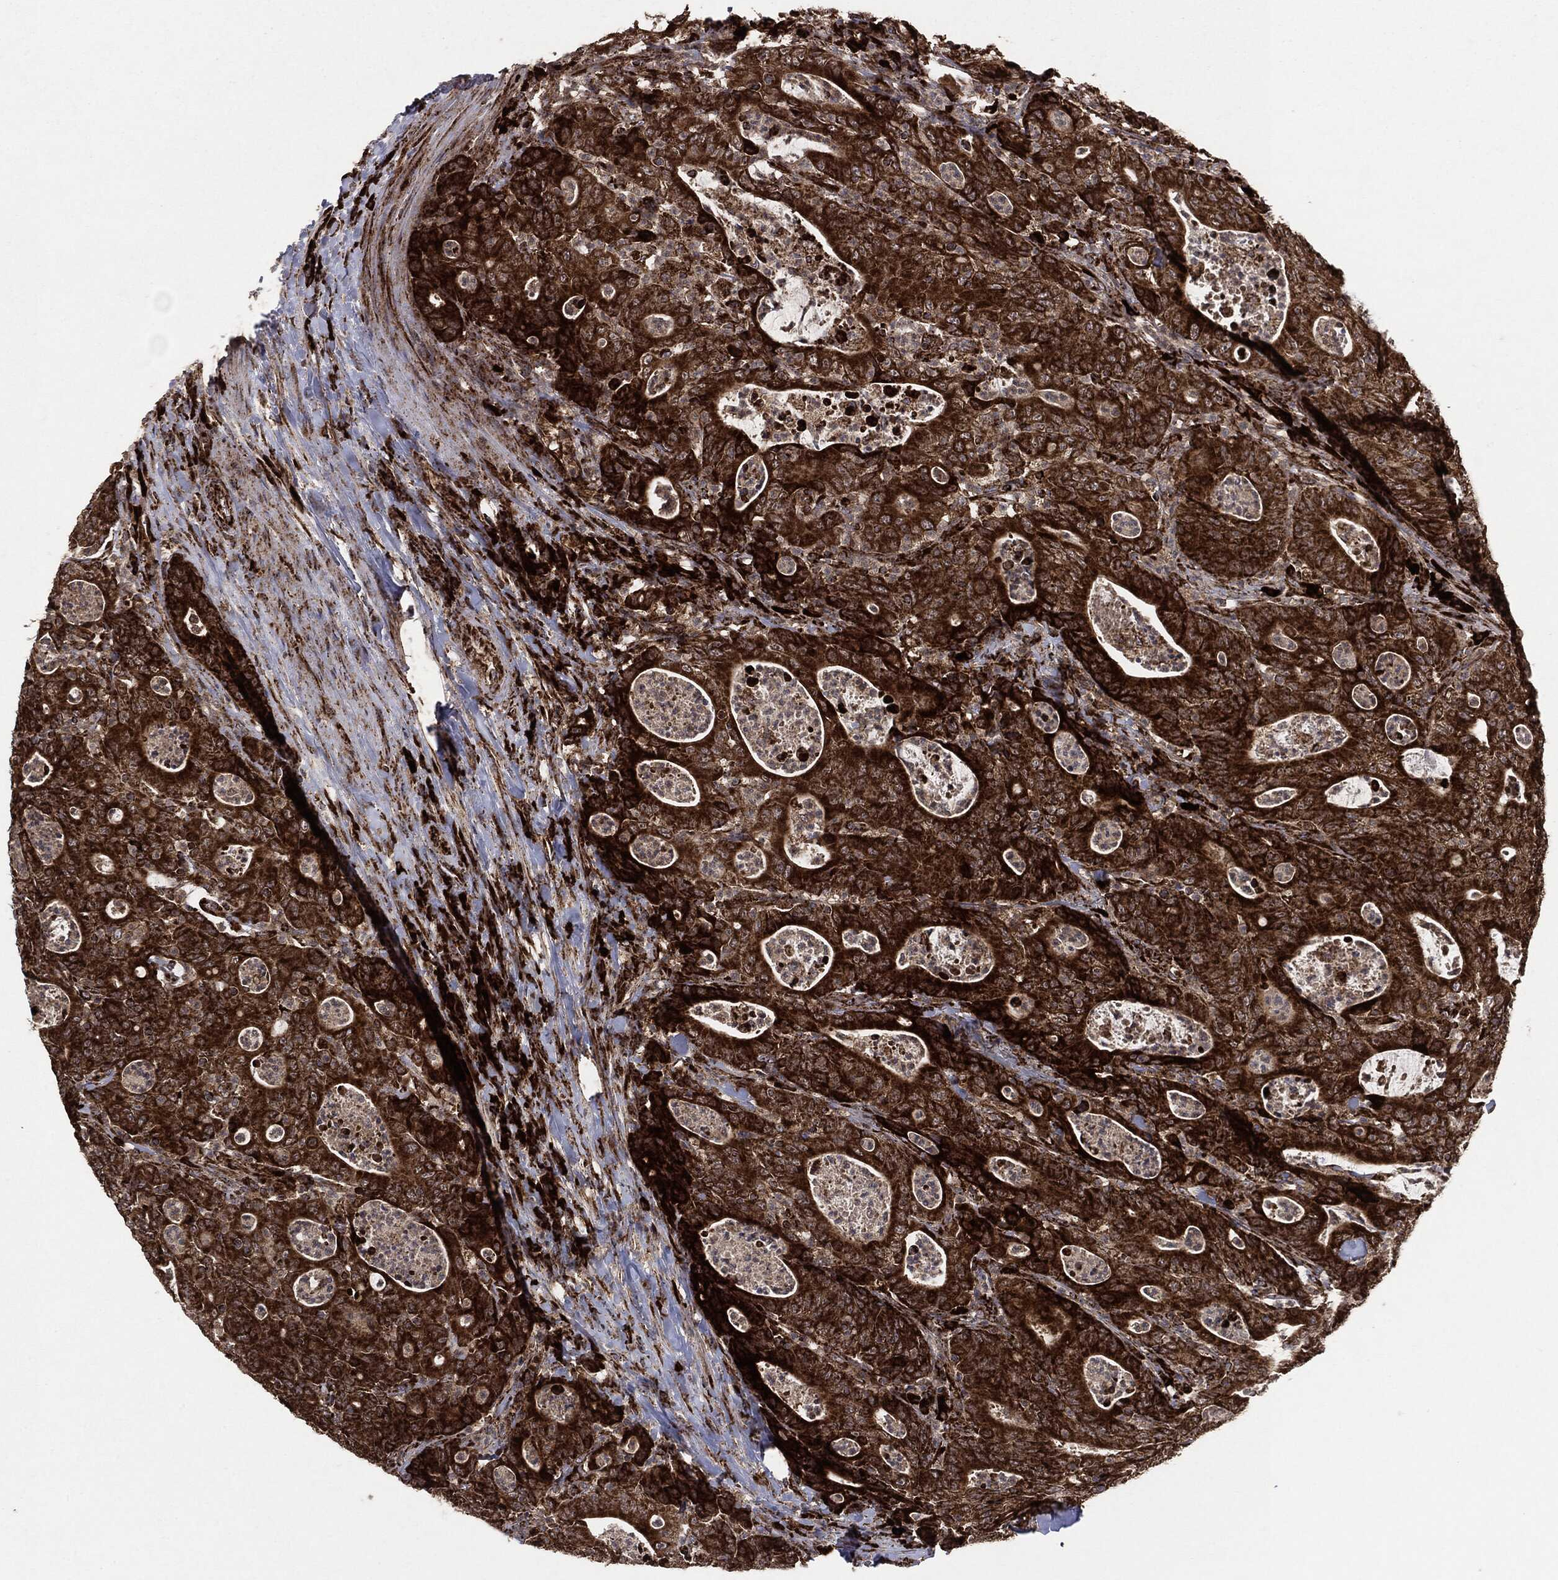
{"staining": {"intensity": "strong", "quantity": ">75%", "location": "cytoplasmic/membranous"}, "tissue": "colorectal cancer", "cell_type": "Tumor cells", "image_type": "cancer", "snomed": [{"axis": "morphology", "description": "Adenocarcinoma, NOS"}, {"axis": "topography", "description": "Colon"}], "caption": "An image of colorectal cancer stained for a protein shows strong cytoplasmic/membranous brown staining in tumor cells.", "gene": "MAP2K1", "patient": {"sex": "male", "age": 70}}